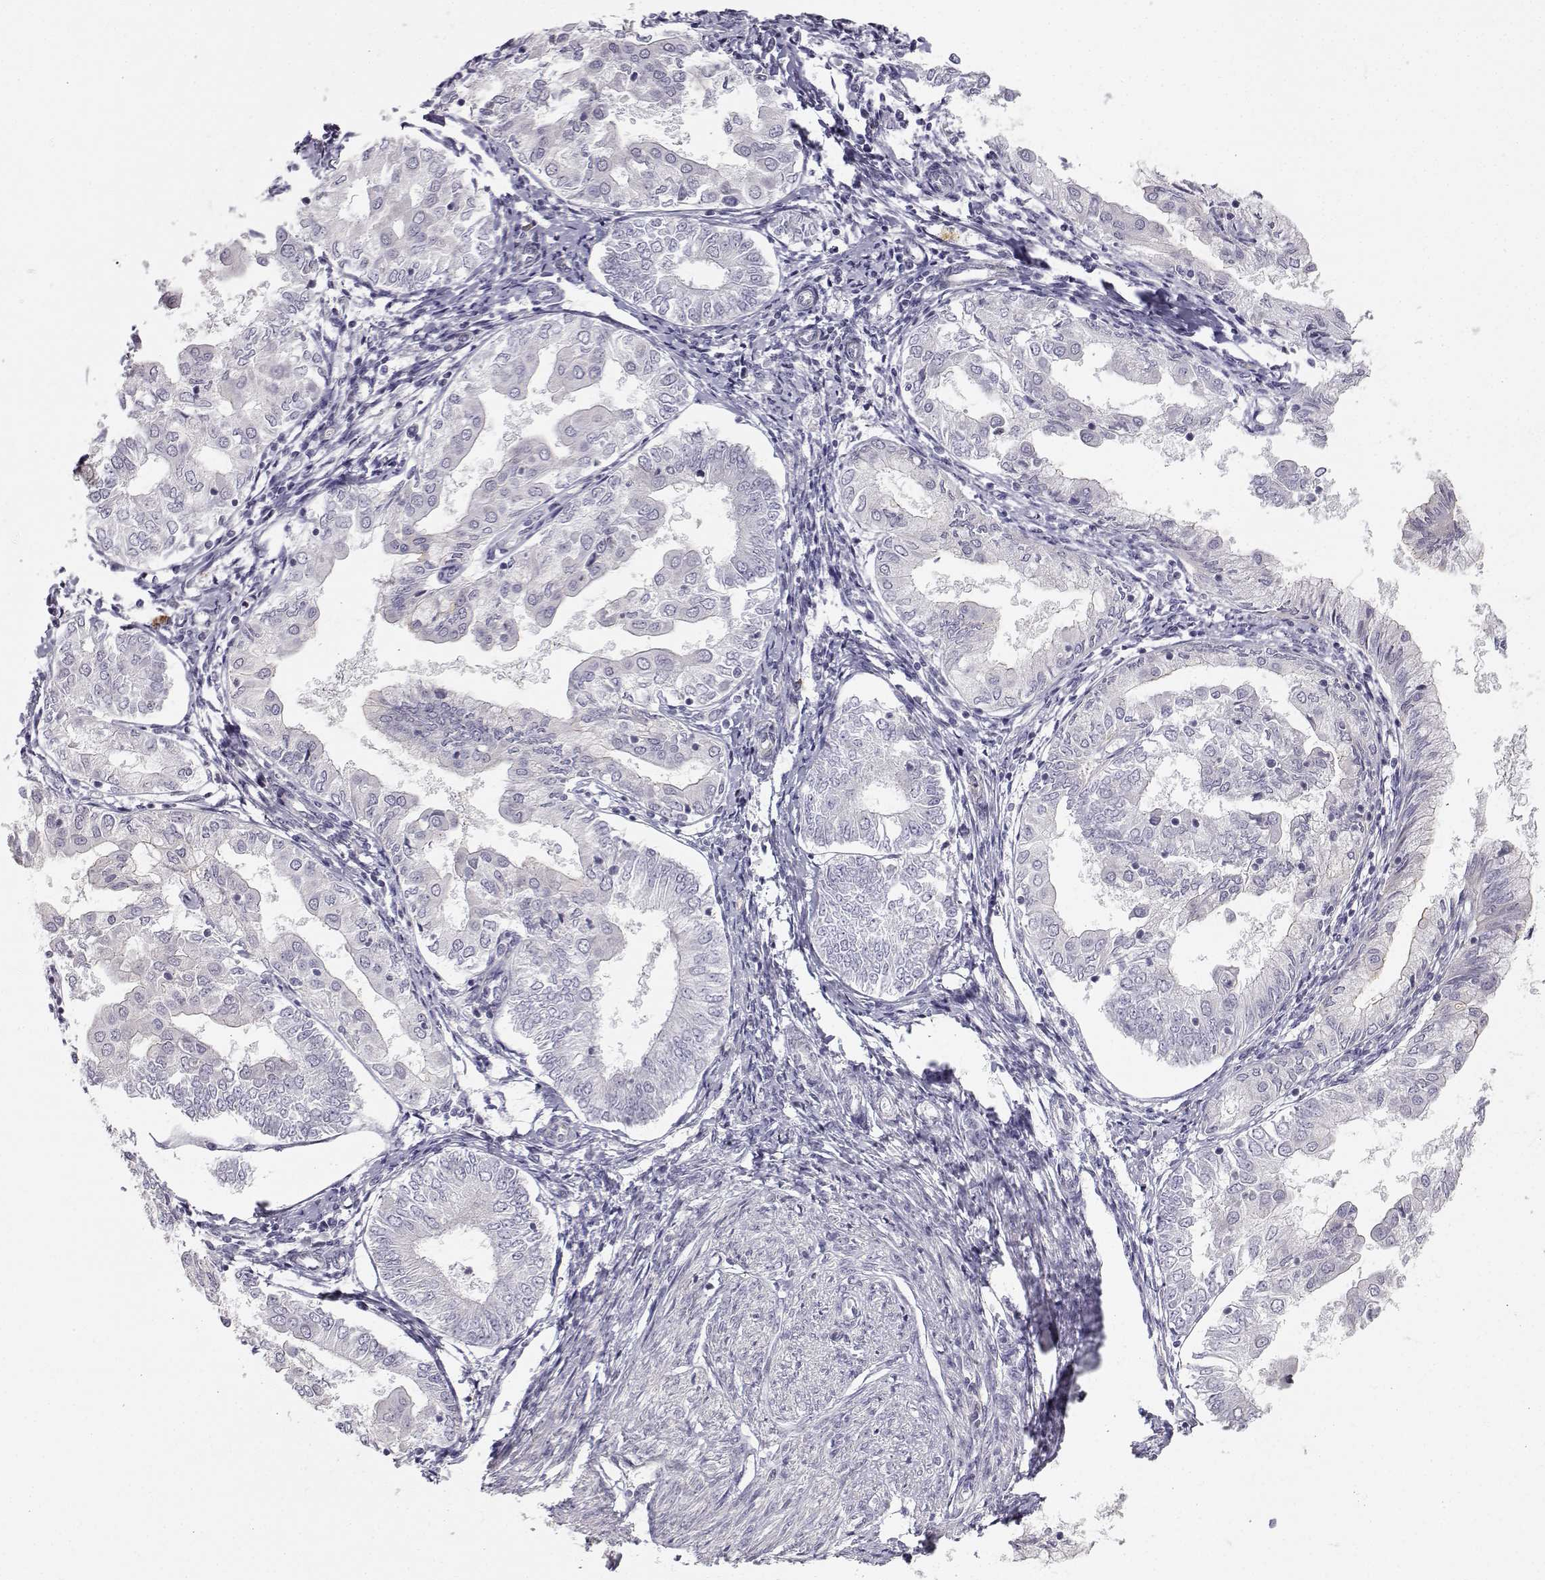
{"staining": {"intensity": "negative", "quantity": "none", "location": "none"}, "tissue": "endometrial cancer", "cell_type": "Tumor cells", "image_type": "cancer", "snomed": [{"axis": "morphology", "description": "Adenocarcinoma, NOS"}, {"axis": "topography", "description": "Endometrium"}], "caption": "Immunohistochemistry (IHC) micrograph of neoplastic tissue: human endometrial cancer (adenocarcinoma) stained with DAB (3,3'-diaminobenzidine) reveals no significant protein staining in tumor cells.", "gene": "ZNF185", "patient": {"sex": "female", "age": 68}}